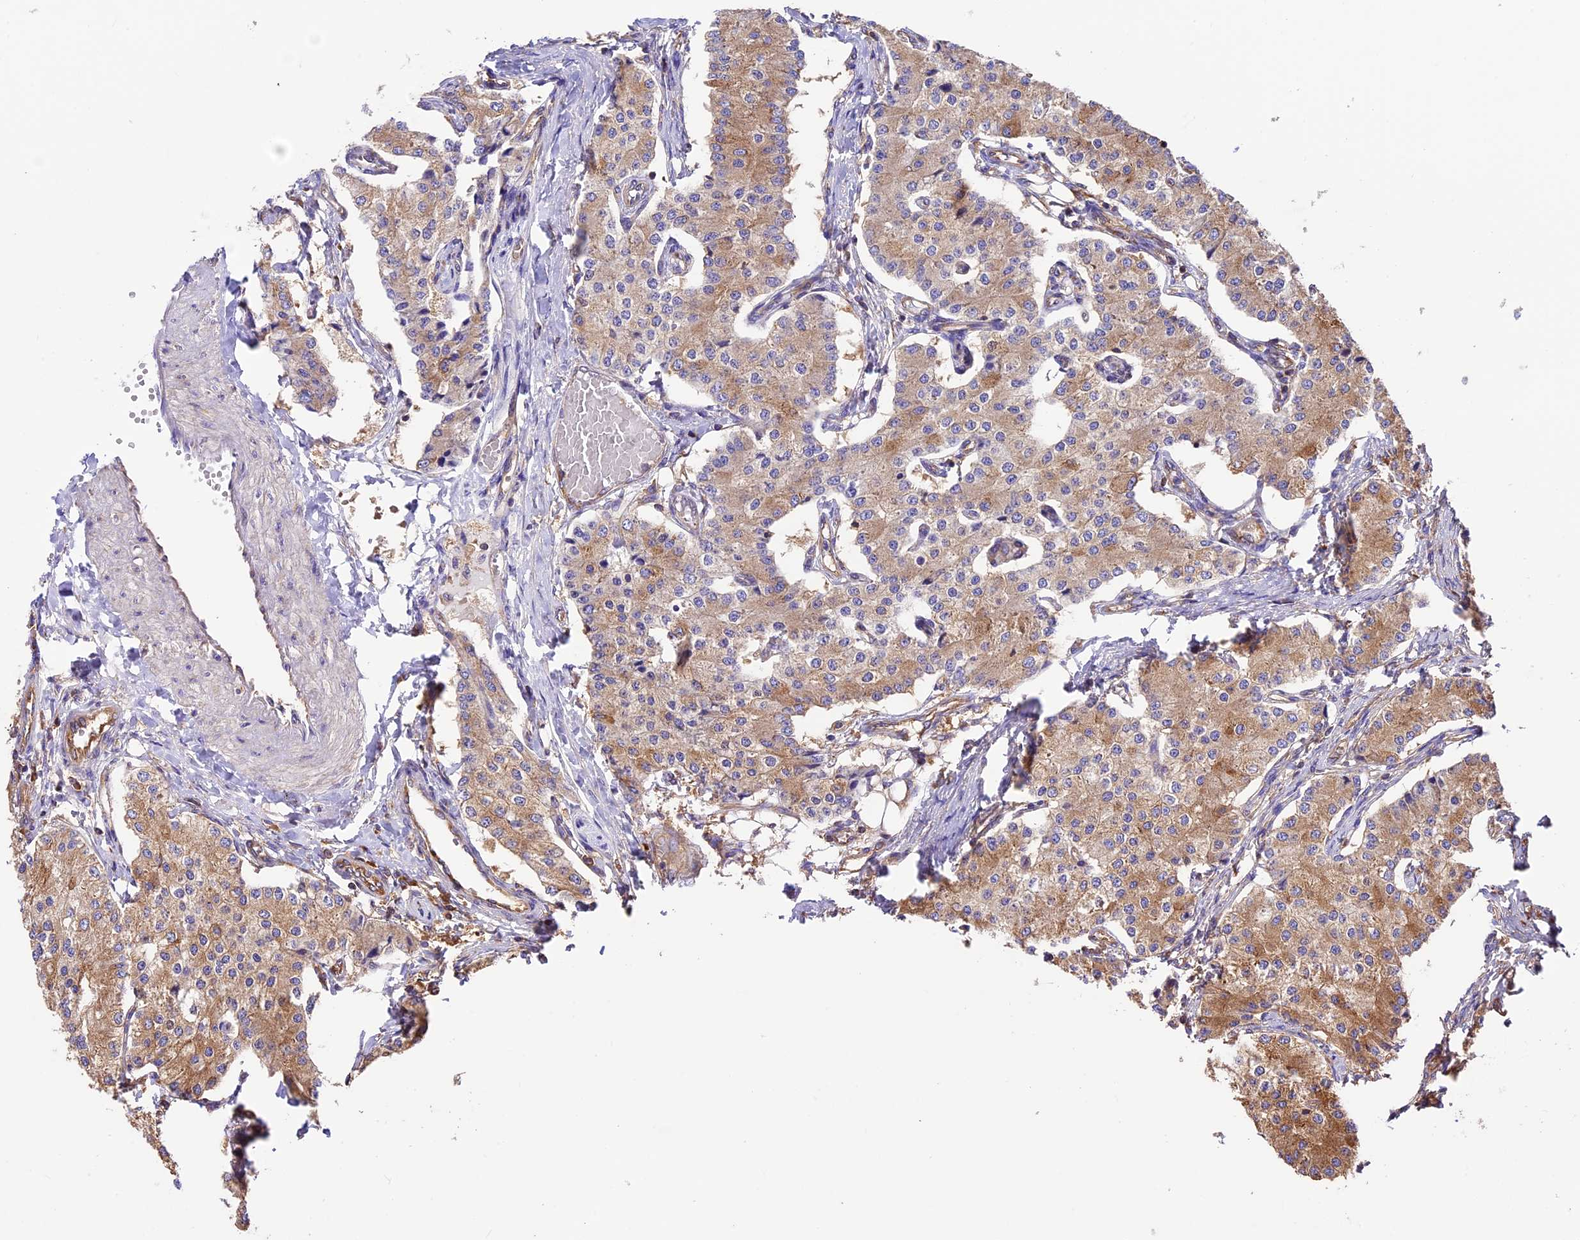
{"staining": {"intensity": "moderate", "quantity": "25%-75%", "location": "cytoplasmic/membranous"}, "tissue": "carcinoid", "cell_type": "Tumor cells", "image_type": "cancer", "snomed": [{"axis": "morphology", "description": "Carcinoid, malignant, NOS"}, {"axis": "topography", "description": "Colon"}], "caption": "Immunohistochemistry (IHC) staining of carcinoid, which exhibits medium levels of moderate cytoplasmic/membranous positivity in about 25%-75% of tumor cells indicating moderate cytoplasmic/membranous protein positivity. The staining was performed using DAB (brown) for protein detection and nuclei were counterstained in hematoxylin (blue).", "gene": "KARS1", "patient": {"sex": "female", "age": 52}}